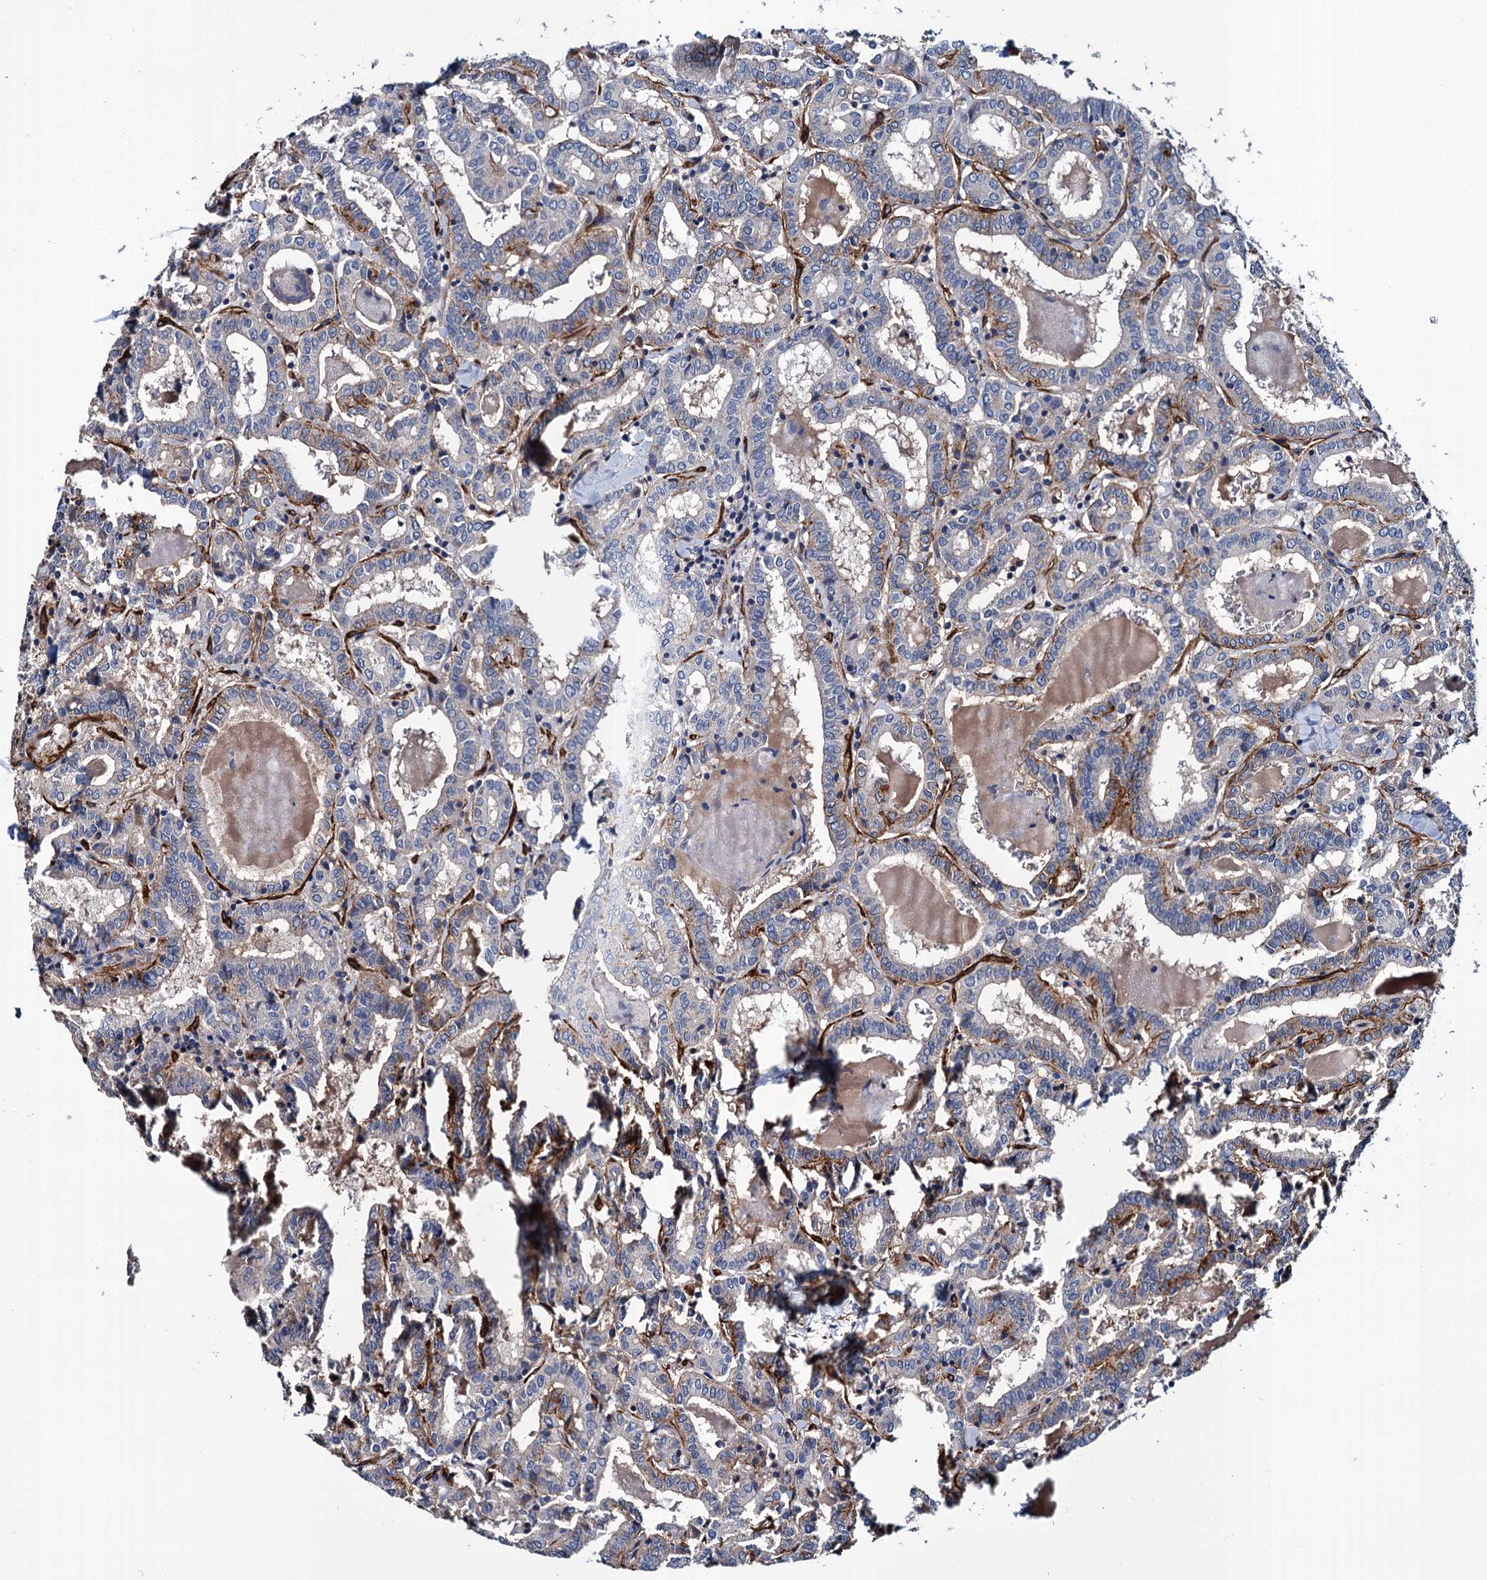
{"staining": {"intensity": "weak", "quantity": "<25%", "location": "cytoplasmic/membranous"}, "tissue": "thyroid cancer", "cell_type": "Tumor cells", "image_type": "cancer", "snomed": [{"axis": "morphology", "description": "Papillary adenocarcinoma, NOS"}, {"axis": "topography", "description": "Thyroid gland"}], "caption": "A micrograph of human thyroid cancer (papillary adenocarcinoma) is negative for staining in tumor cells. The staining is performed using DAB (3,3'-diaminobenzidine) brown chromogen with nuclei counter-stained in using hematoxylin.", "gene": "CACNA1C", "patient": {"sex": "female", "age": 72}}